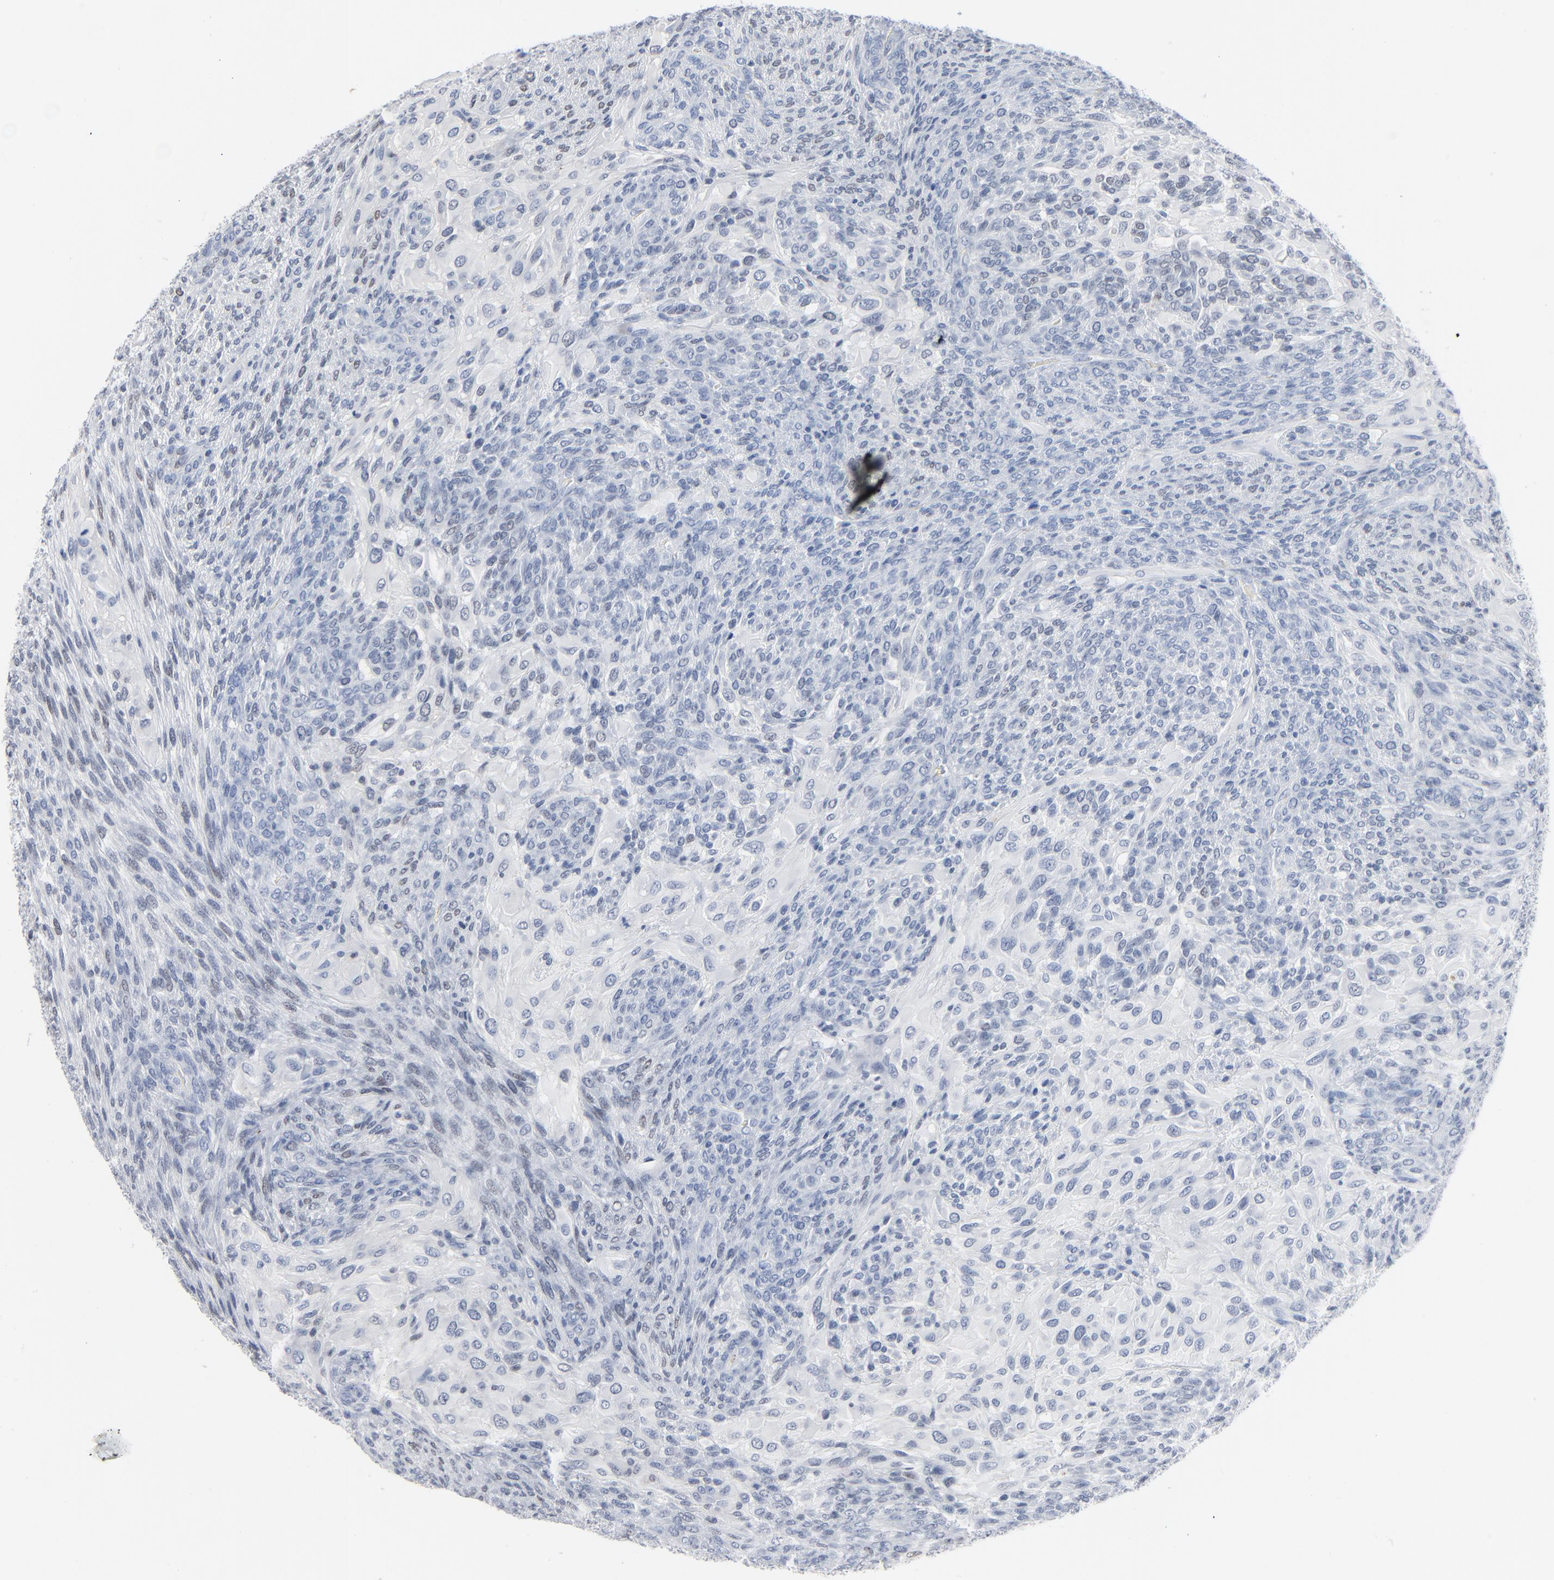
{"staining": {"intensity": "negative", "quantity": "none", "location": "none"}, "tissue": "glioma", "cell_type": "Tumor cells", "image_type": "cancer", "snomed": [{"axis": "morphology", "description": "Glioma, malignant, High grade"}, {"axis": "topography", "description": "Cerebral cortex"}], "caption": "A high-resolution image shows immunohistochemistry staining of malignant glioma (high-grade), which reveals no significant staining in tumor cells. The staining was performed using DAB (3,3'-diaminobenzidine) to visualize the protein expression in brown, while the nuclei were stained in blue with hematoxylin (Magnification: 20x).", "gene": "FOXP1", "patient": {"sex": "female", "age": 55}}